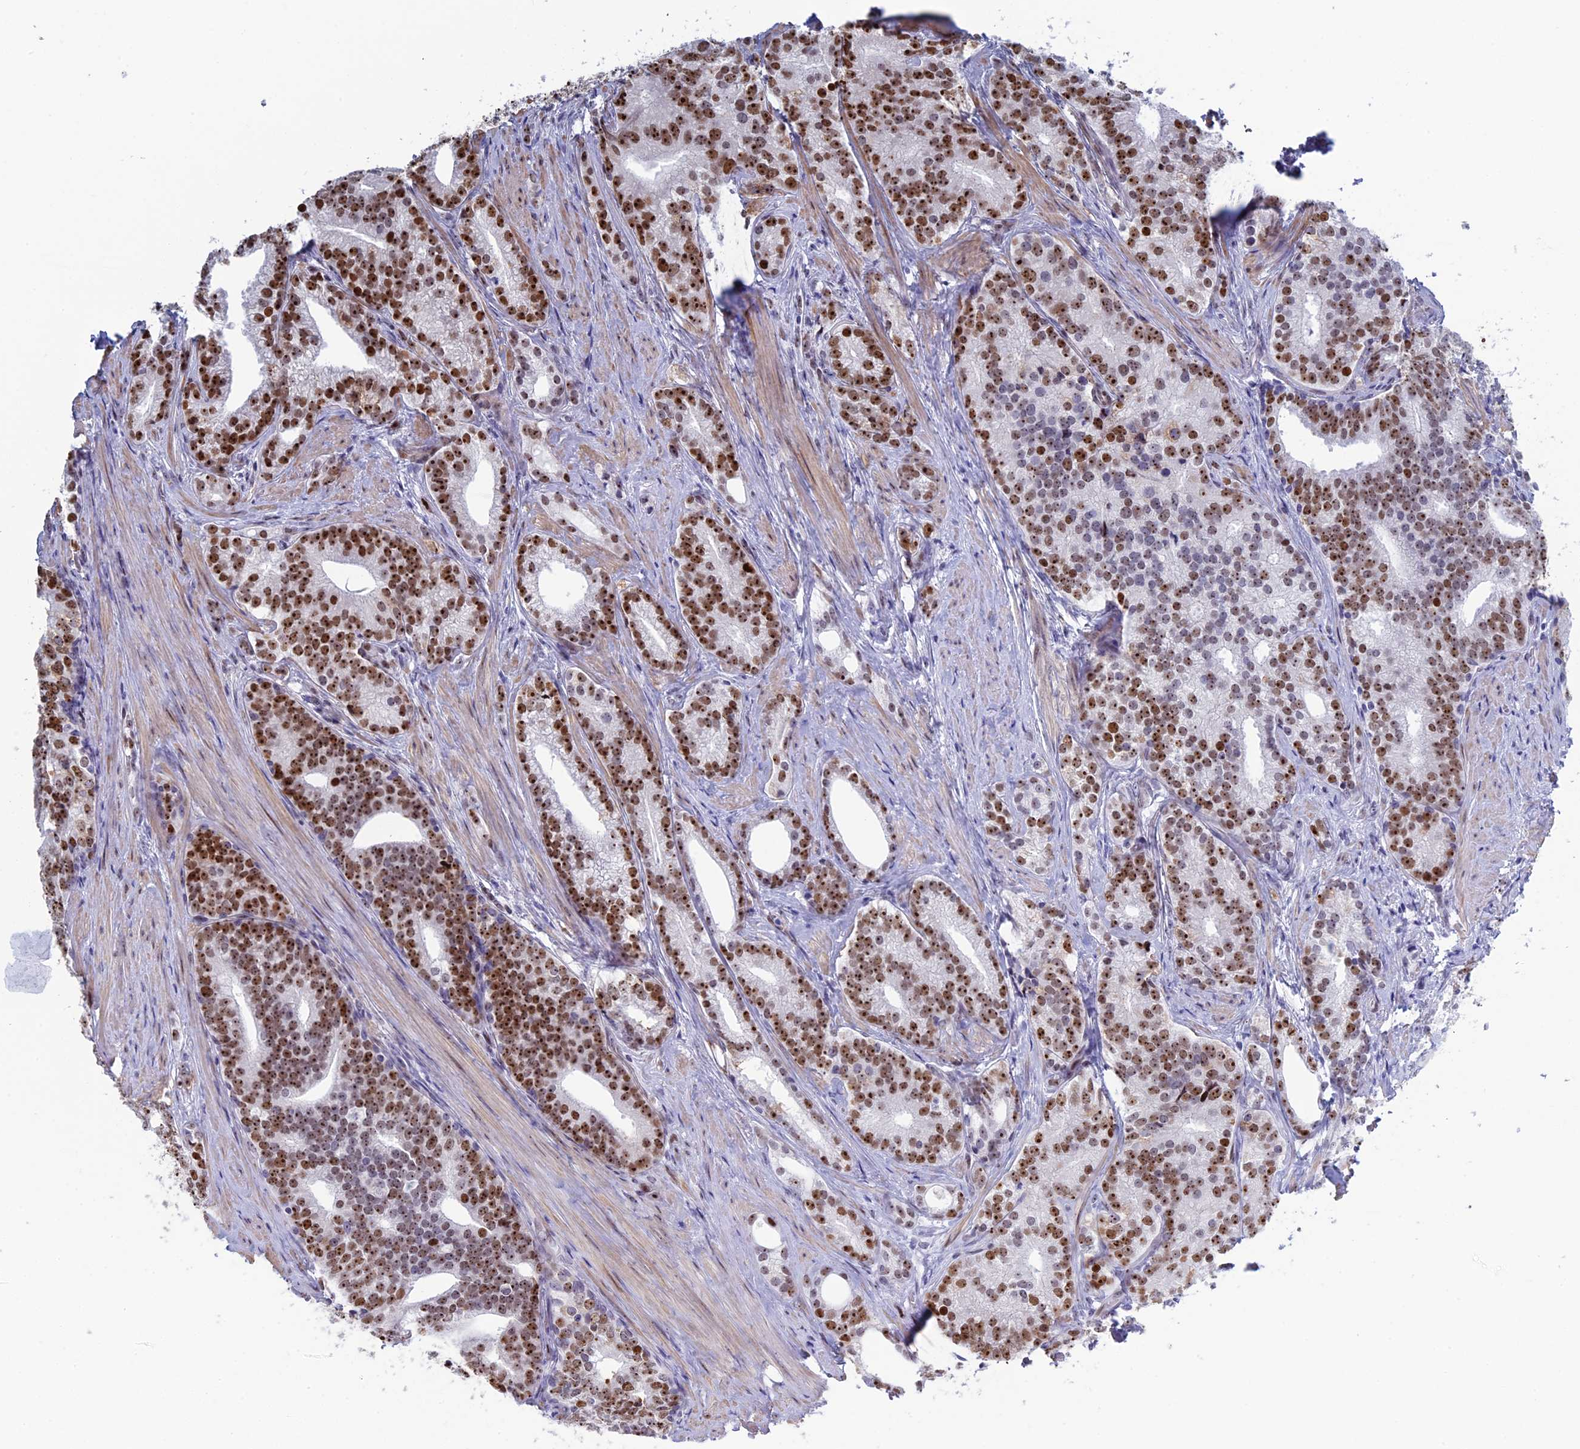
{"staining": {"intensity": "strong", "quantity": ">75%", "location": "nuclear"}, "tissue": "prostate cancer", "cell_type": "Tumor cells", "image_type": "cancer", "snomed": [{"axis": "morphology", "description": "Adenocarcinoma, Low grade"}, {"axis": "topography", "description": "Prostate"}], "caption": "Prostate cancer tissue shows strong nuclear positivity in about >75% of tumor cells, visualized by immunohistochemistry.", "gene": "CCDC86", "patient": {"sex": "male", "age": 71}}